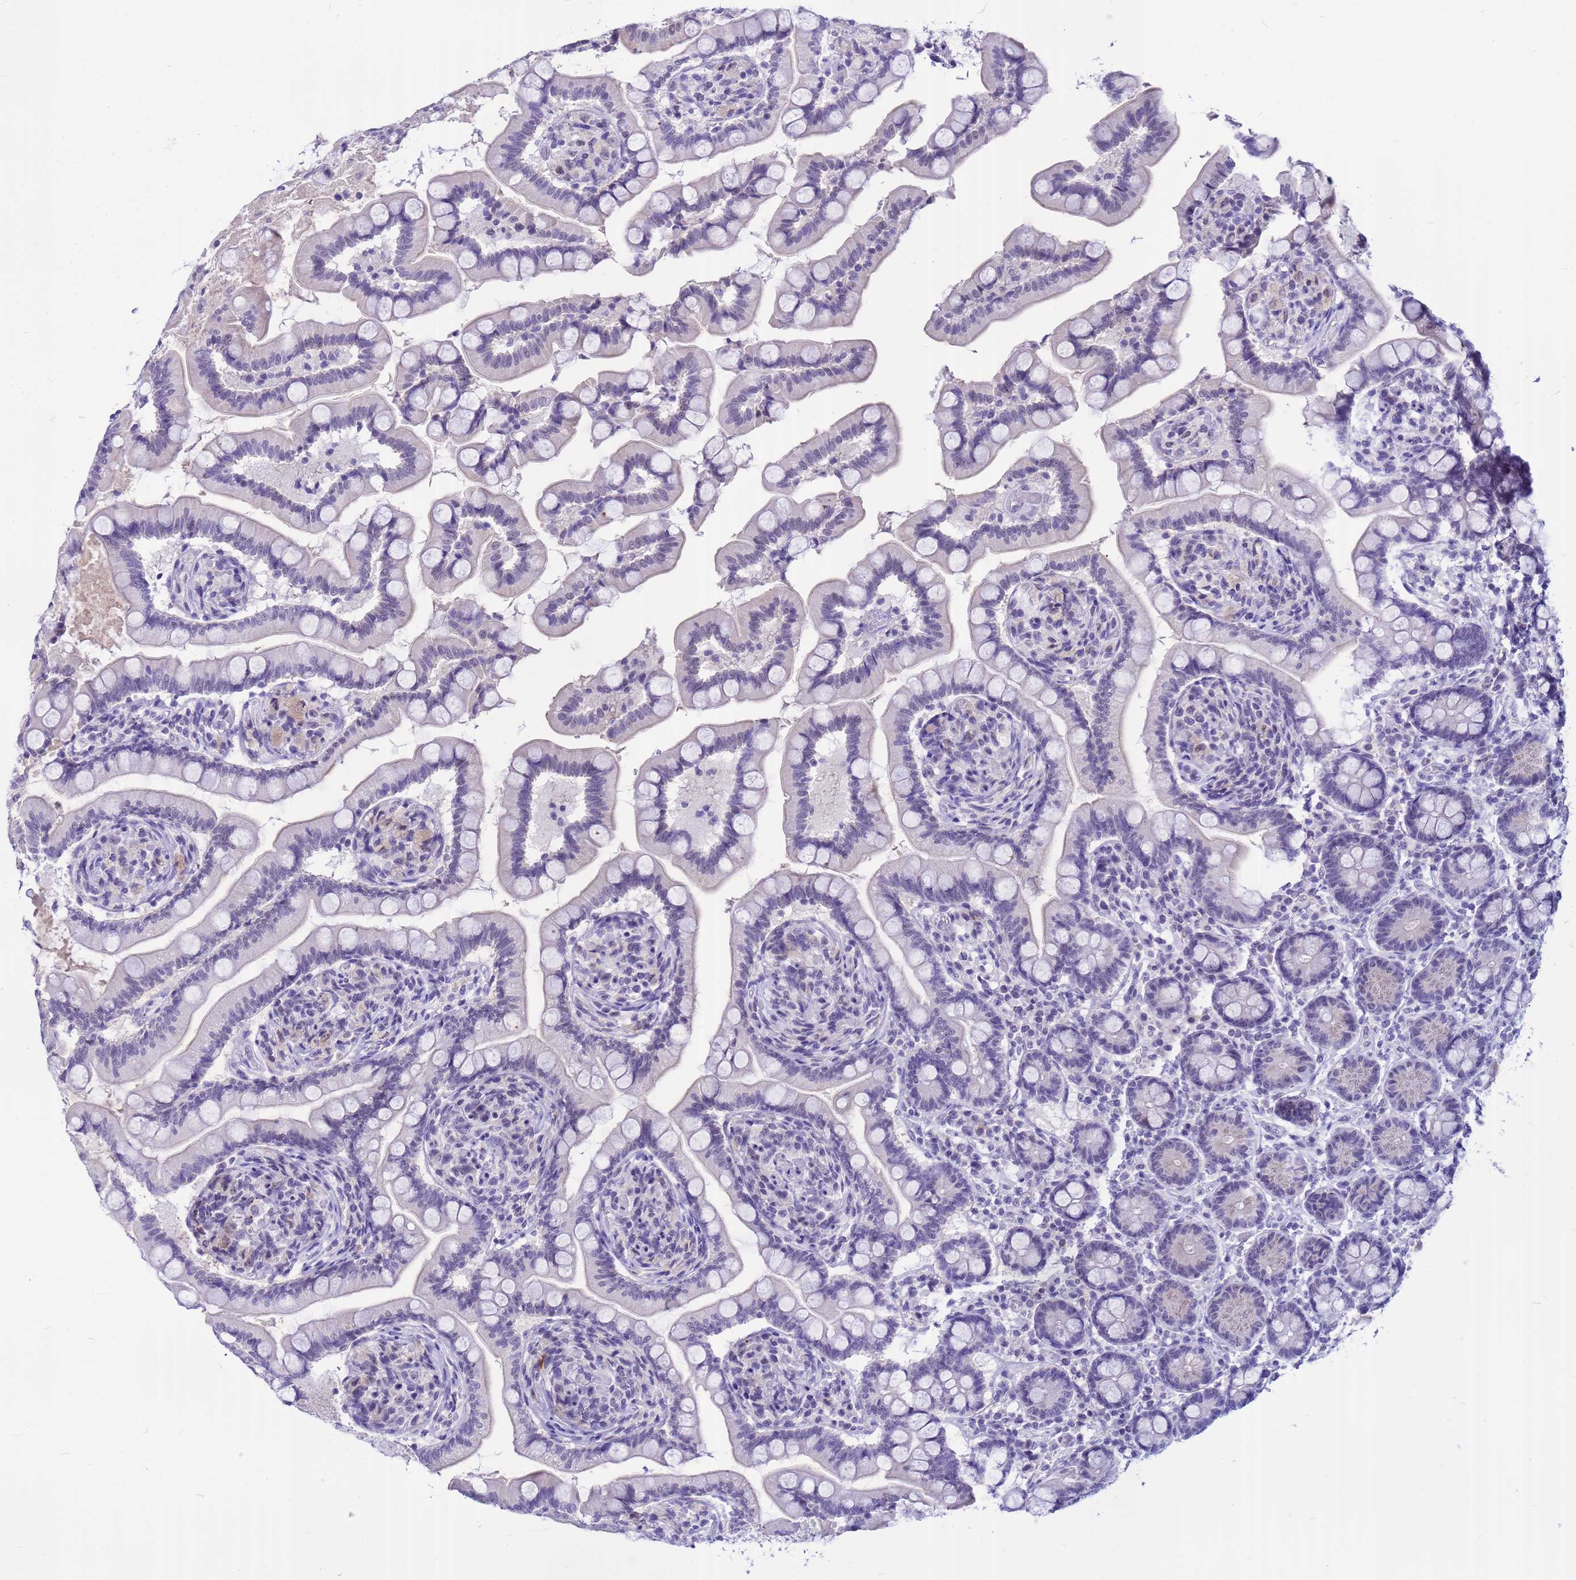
{"staining": {"intensity": "moderate", "quantity": "<25%", "location": "cytoplasmic/membranous"}, "tissue": "small intestine", "cell_type": "Glandular cells", "image_type": "normal", "snomed": [{"axis": "morphology", "description": "Normal tissue, NOS"}, {"axis": "topography", "description": "Small intestine"}], "caption": "Immunohistochemistry (IHC) (DAB) staining of benign human small intestine exhibits moderate cytoplasmic/membranous protein positivity in about <25% of glandular cells.", "gene": "DMRTC2", "patient": {"sex": "female", "age": 64}}